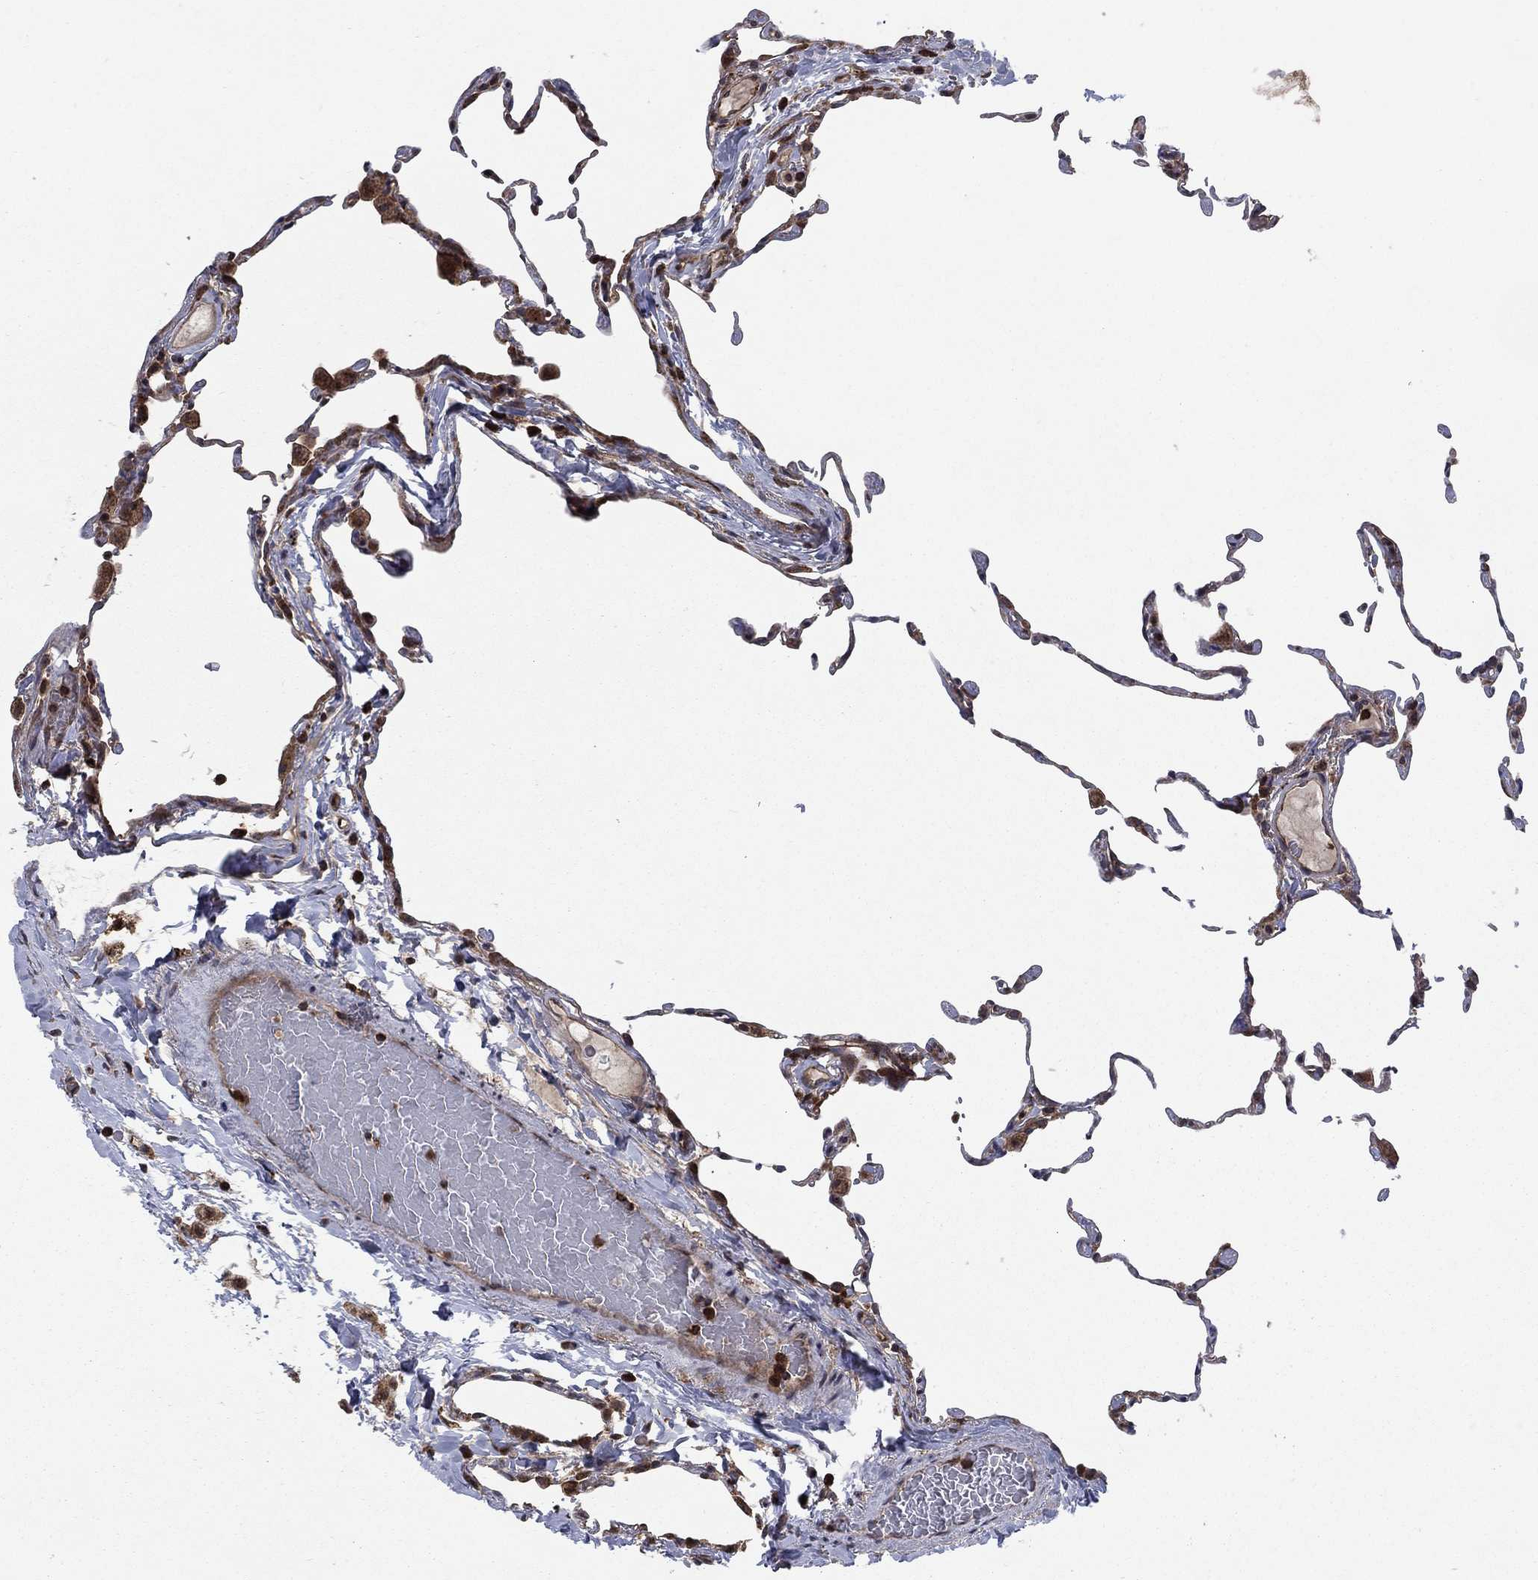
{"staining": {"intensity": "moderate", "quantity": "25%-75%", "location": "cytoplasmic/membranous"}, "tissue": "lung", "cell_type": "Alveolar cells", "image_type": "normal", "snomed": [{"axis": "morphology", "description": "Normal tissue, NOS"}, {"axis": "topography", "description": "Lung"}], "caption": "Alveolar cells exhibit medium levels of moderate cytoplasmic/membranous expression in about 25%-75% of cells in unremarkable lung.", "gene": "IFI35", "patient": {"sex": "female", "age": 57}}